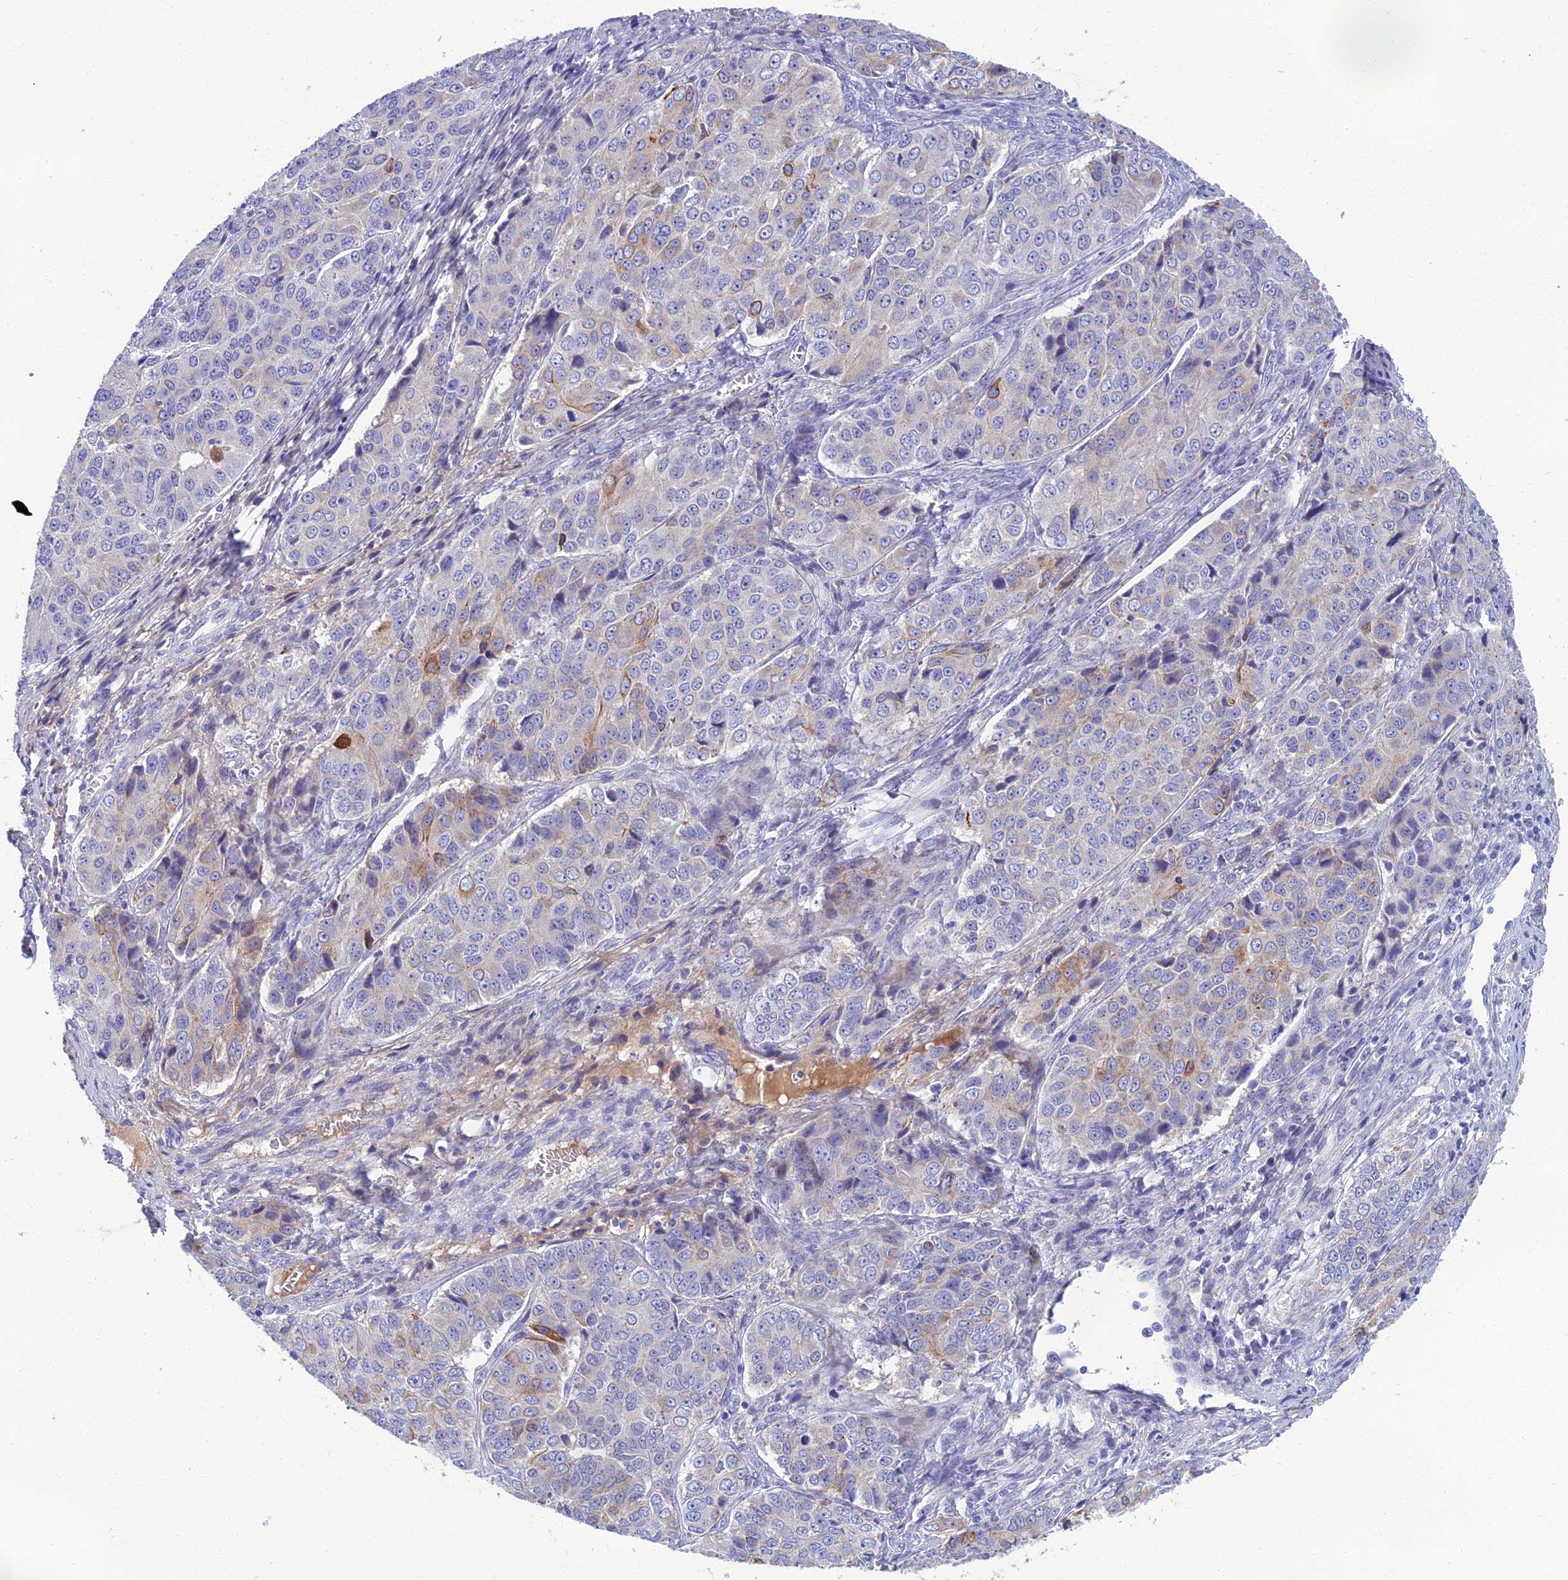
{"staining": {"intensity": "weak", "quantity": "<25%", "location": "cytoplasmic/membranous"}, "tissue": "ovarian cancer", "cell_type": "Tumor cells", "image_type": "cancer", "snomed": [{"axis": "morphology", "description": "Carcinoma, endometroid"}, {"axis": "topography", "description": "Ovary"}], "caption": "Tumor cells are negative for brown protein staining in endometroid carcinoma (ovarian).", "gene": "SPTLC3", "patient": {"sex": "female", "age": 51}}